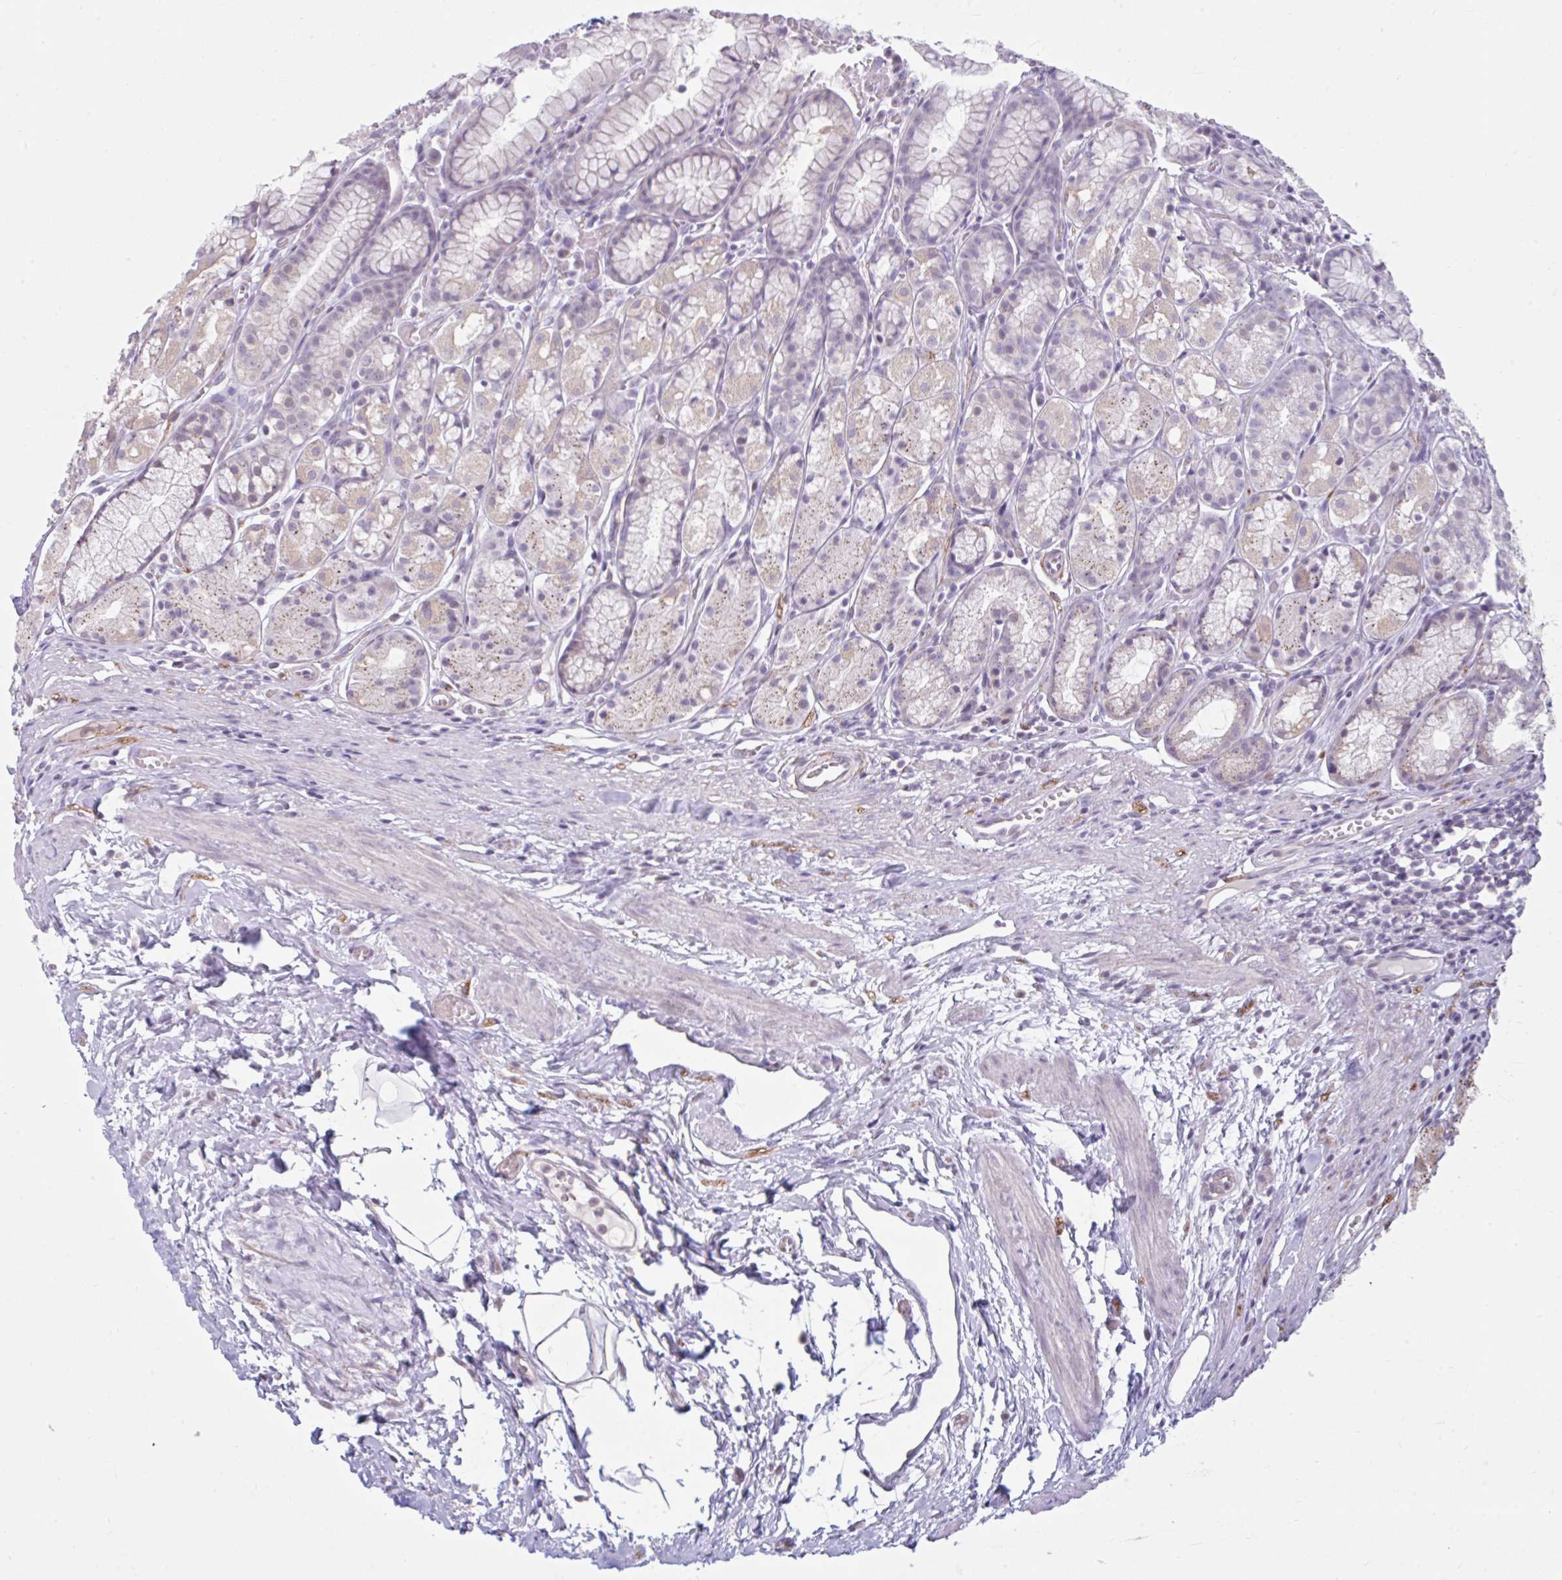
{"staining": {"intensity": "weak", "quantity": "<25%", "location": "cytoplasmic/membranous"}, "tissue": "stomach", "cell_type": "Glandular cells", "image_type": "normal", "snomed": [{"axis": "morphology", "description": "Normal tissue, NOS"}, {"axis": "topography", "description": "Smooth muscle"}, {"axis": "topography", "description": "Stomach"}], "caption": "This is a image of immunohistochemistry staining of normal stomach, which shows no staining in glandular cells.", "gene": "CDH19", "patient": {"sex": "male", "age": 70}}